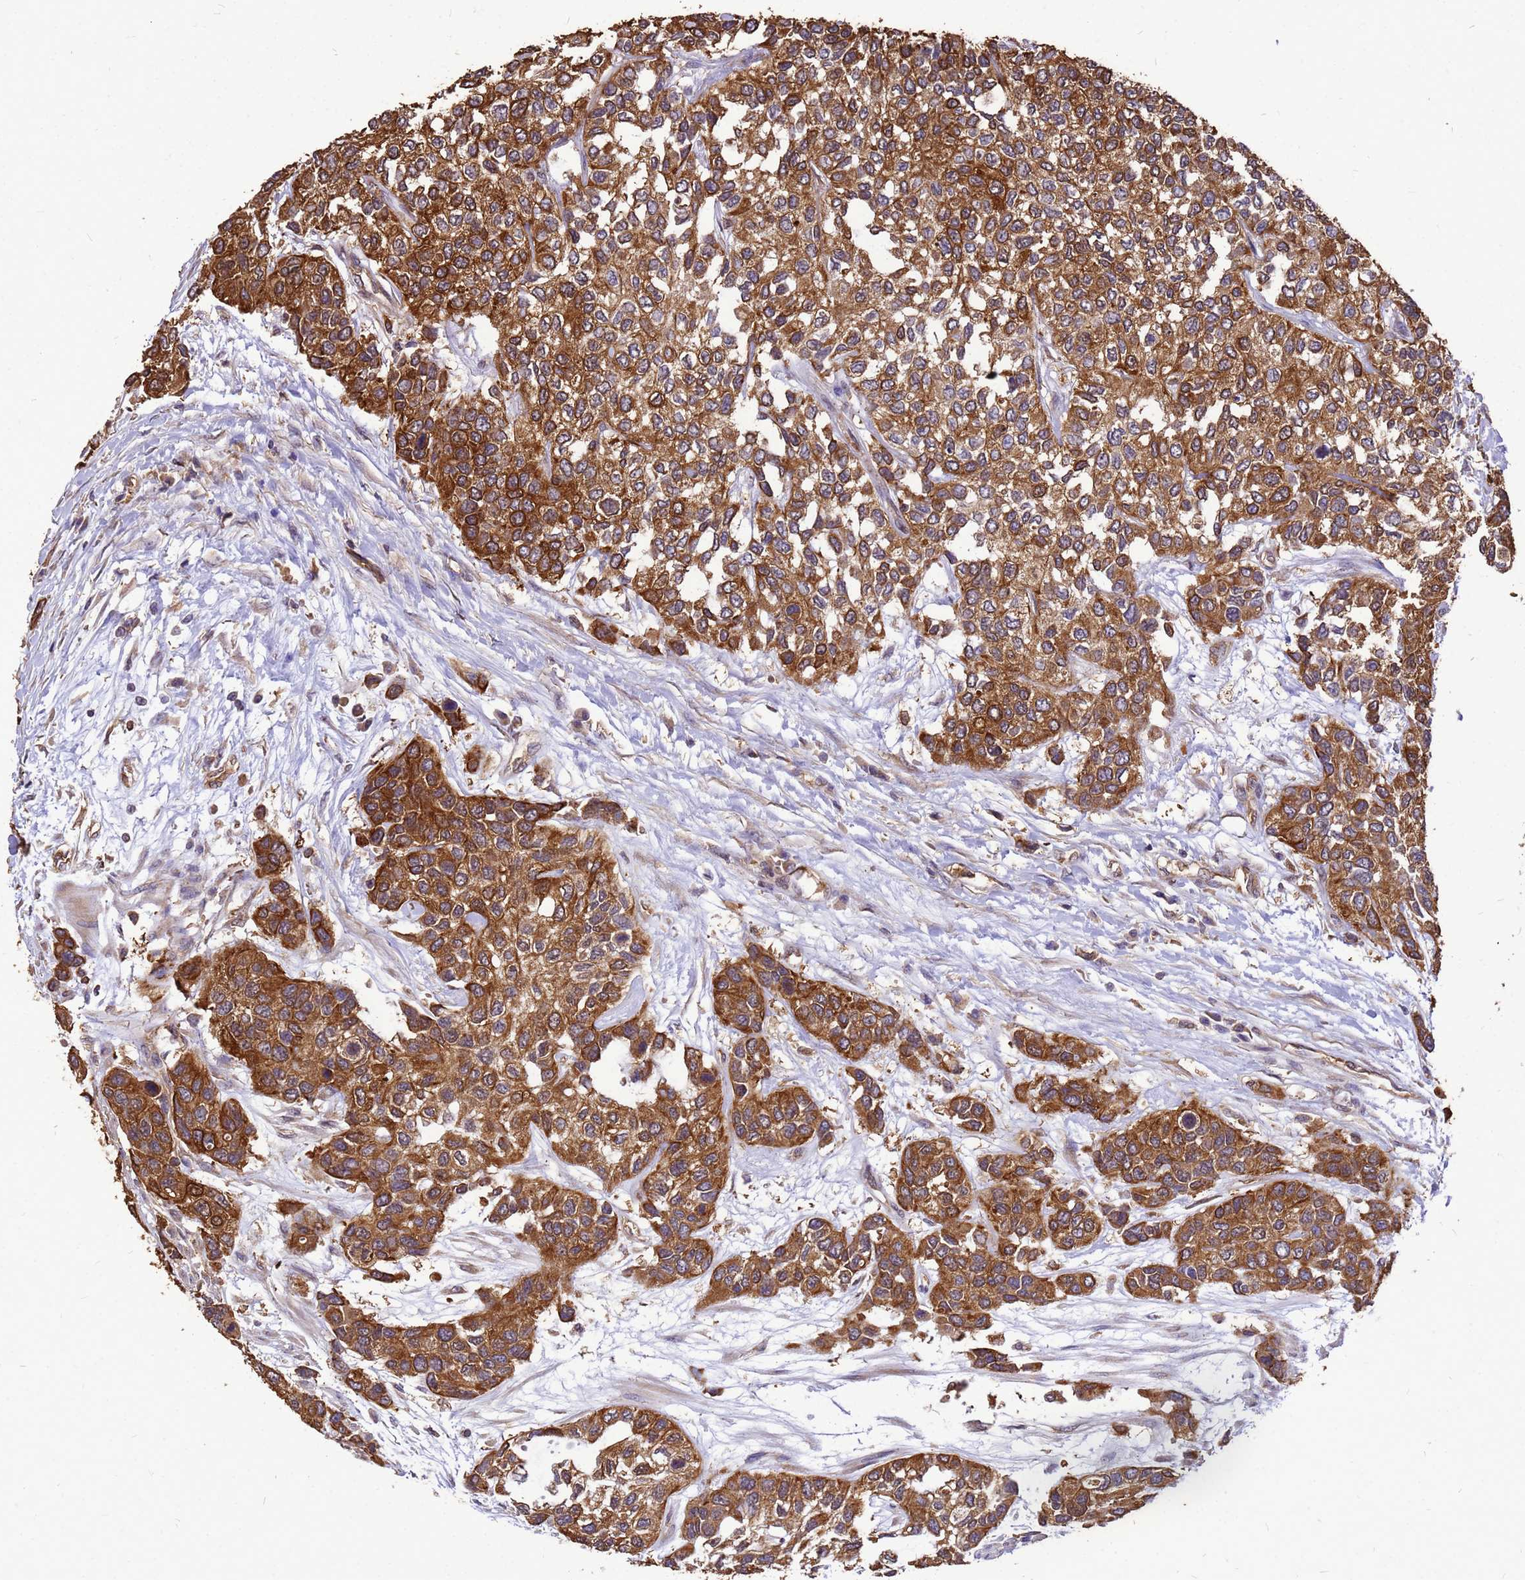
{"staining": {"intensity": "strong", "quantity": ">75%", "location": "cytoplasmic/membranous"}, "tissue": "urothelial cancer", "cell_type": "Tumor cells", "image_type": "cancer", "snomed": [{"axis": "morphology", "description": "Normal tissue, NOS"}, {"axis": "morphology", "description": "Urothelial carcinoma, High grade"}, {"axis": "topography", "description": "Vascular tissue"}, {"axis": "topography", "description": "Urinary bladder"}], "caption": "Immunohistochemistry (IHC) histopathology image of urothelial carcinoma (high-grade) stained for a protein (brown), which reveals high levels of strong cytoplasmic/membranous positivity in about >75% of tumor cells.", "gene": "ZNF618", "patient": {"sex": "female", "age": 56}}